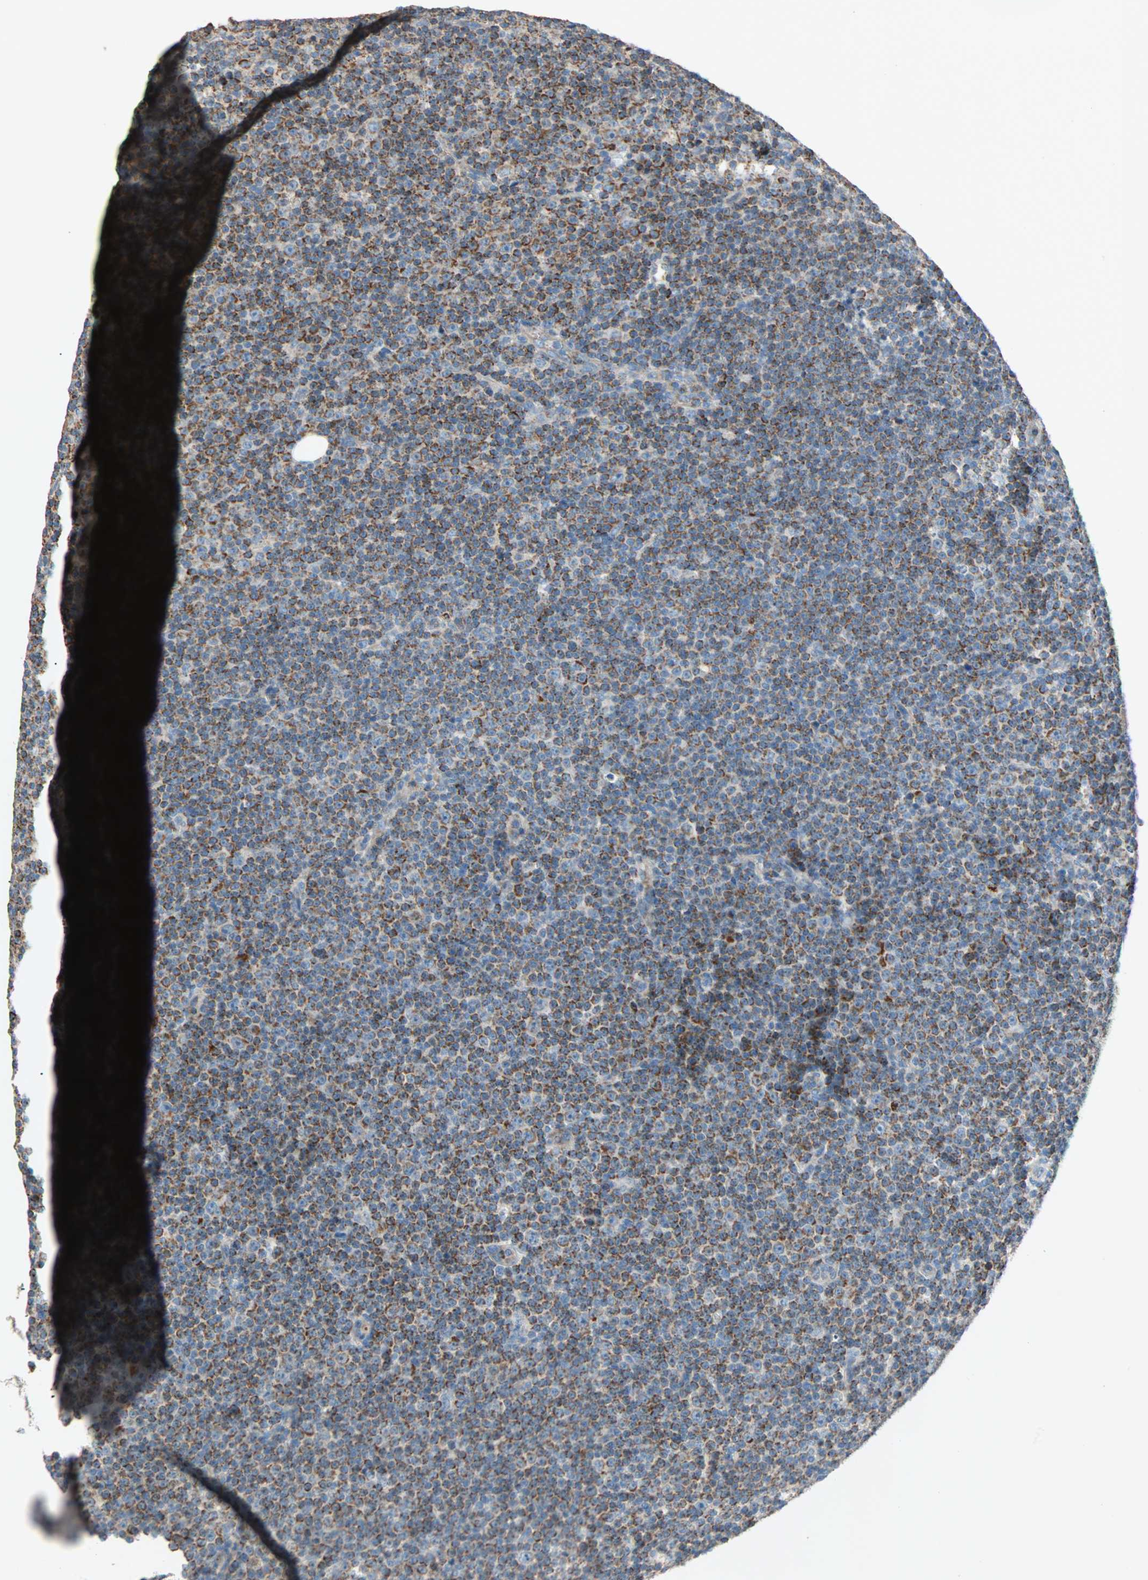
{"staining": {"intensity": "moderate", "quantity": ">75%", "location": "cytoplasmic/membranous"}, "tissue": "lymphoma", "cell_type": "Tumor cells", "image_type": "cancer", "snomed": [{"axis": "morphology", "description": "Malignant lymphoma, non-Hodgkin's type, Low grade"}, {"axis": "topography", "description": "Lymph node"}], "caption": "The histopathology image shows staining of low-grade malignant lymphoma, non-Hodgkin's type, revealing moderate cytoplasmic/membranous protein positivity (brown color) within tumor cells.", "gene": "ACVRL1", "patient": {"sex": "female", "age": 67}}